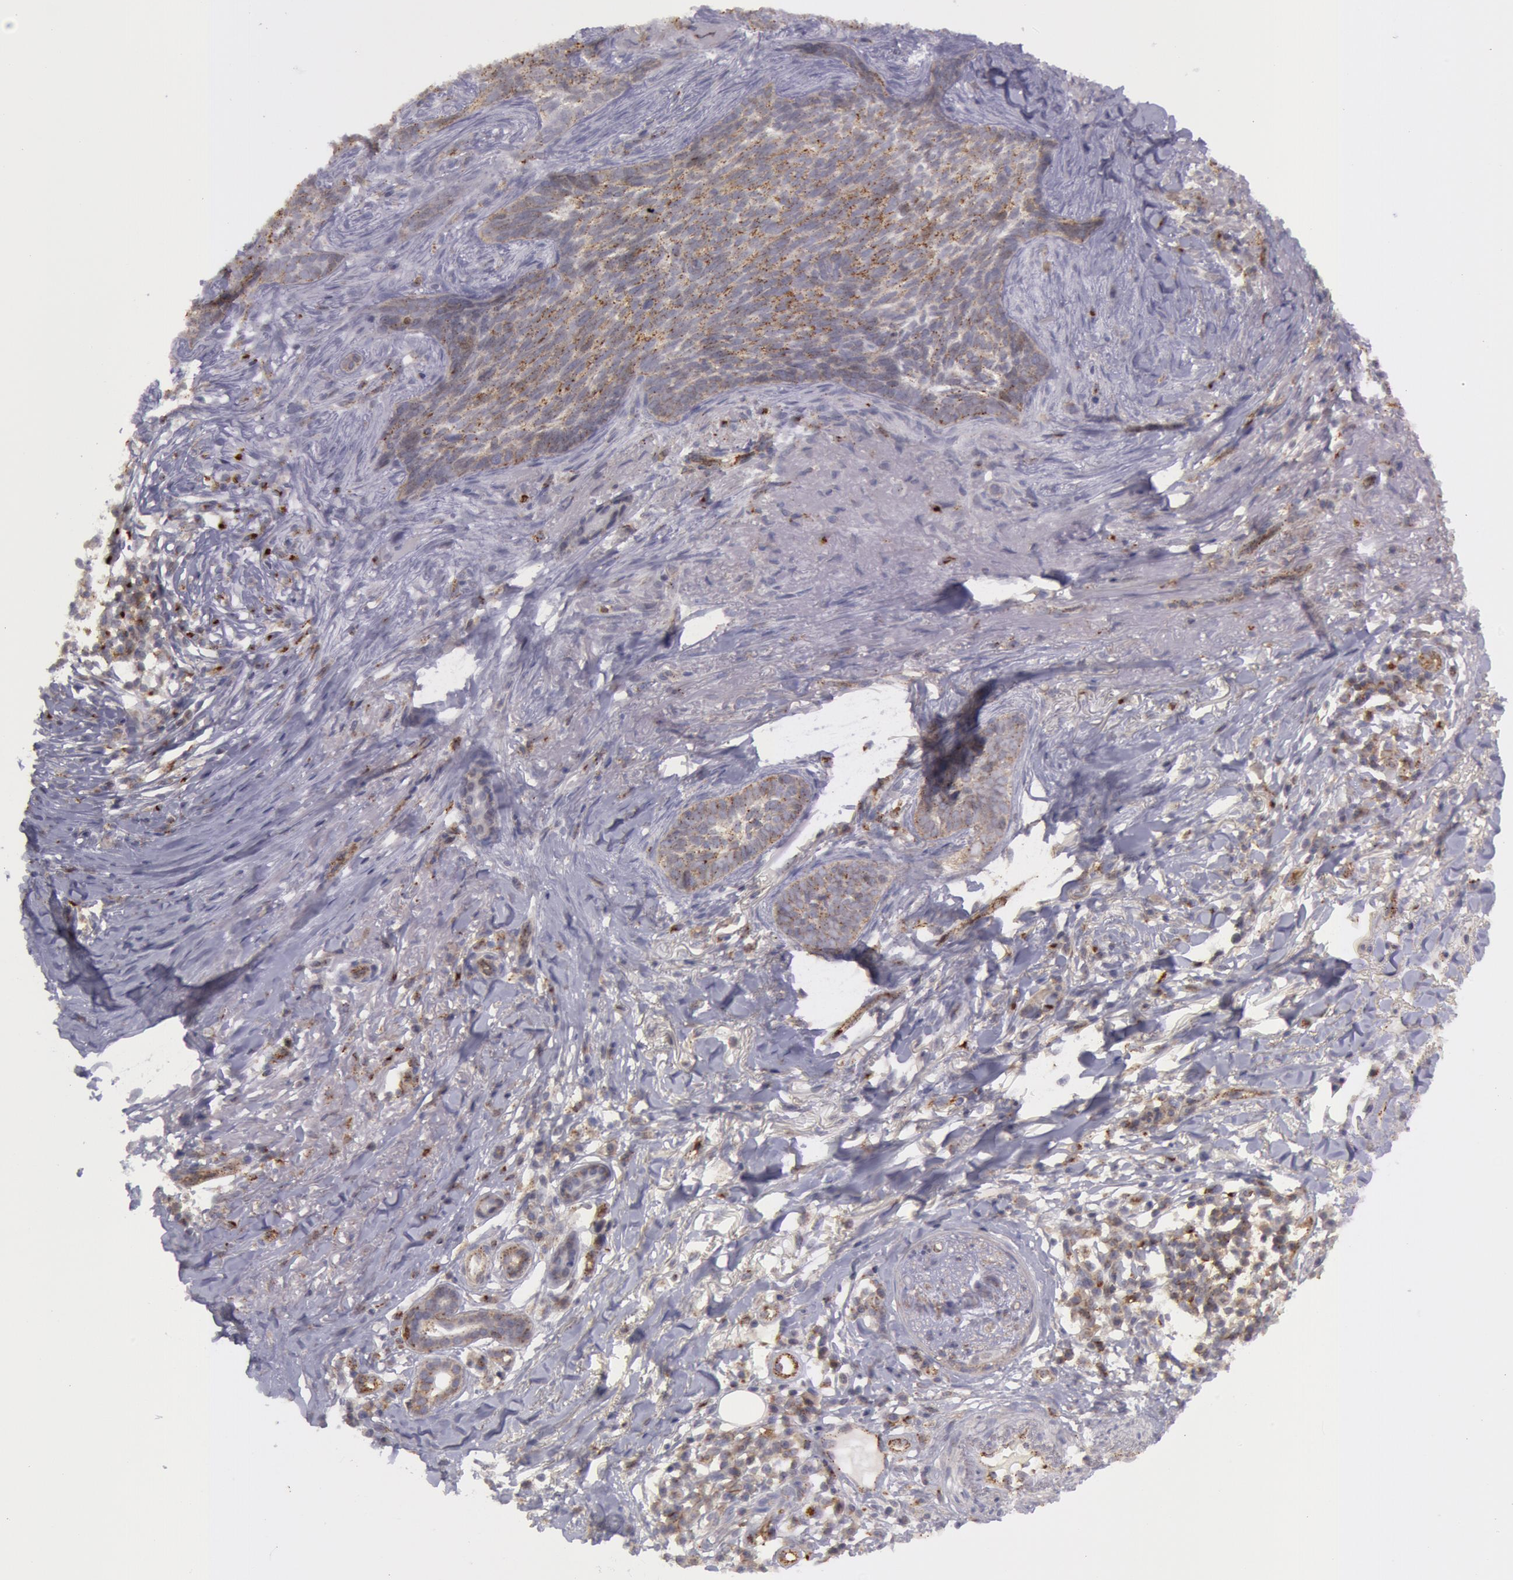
{"staining": {"intensity": "weak", "quantity": ">75%", "location": "cytoplasmic/membranous"}, "tissue": "skin cancer", "cell_type": "Tumor cells", "image_type": "cancer", "snomed": [{"axis": "morphology", "description": "Basal cell carcinoma"}, {"axis": "topography", "description": "Skin"}], "caption": "Immunohistochemistry (IHC) staining of skin cancer, which displays low levels of weak cytoplasmic/membranous staining in approximately >75% of tumor cells indicating weak cytoplasmic/membranous protein positivity. The staining was performed using DAB (3,3'-diaminobenzidine) (brown) for protein detection and nuclei were counterstained in hematoxylin (blue).", "gene": "FLOT2", "patient": {"sex": "female", "age": 81}}